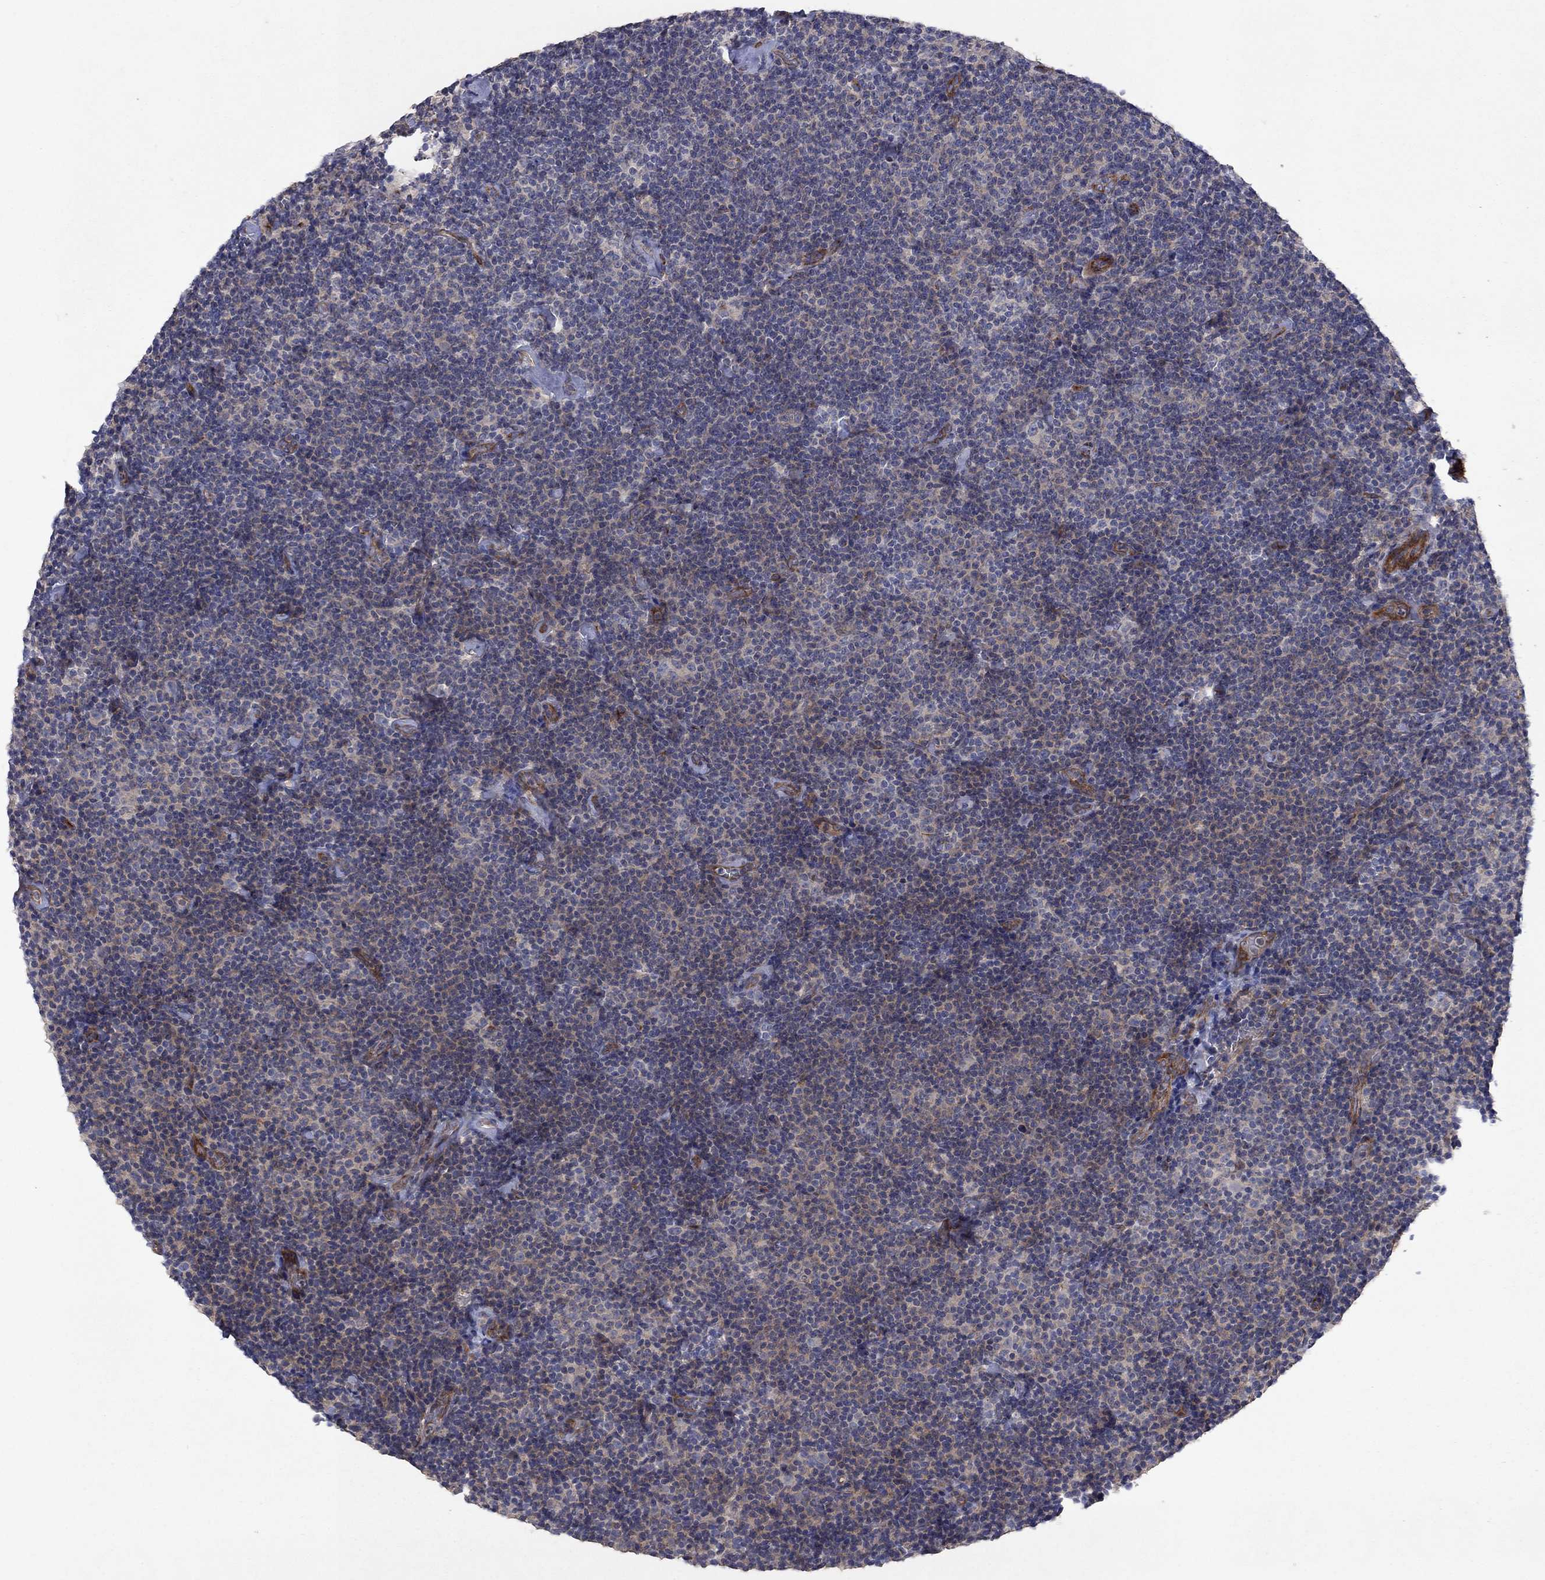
{"staining": {"intensity": "weak", "quantity": "25%-75%", "location": "cytoplasmic/membranous"}, "tissue": "lymphoma", "cell_type": "Tumor cells", "image_type": "cancer", "snomed": [{"axis": "morphology", "description": "Malignant lymphoma, non-Hodgkin's type, Low grade"}, {"axis": "topography", "description": "Lymph node"}], "caption": "The immunohistochemical stain shows weak cytoplasmic/membranous expression in tumor cells of low-grade malignant lymphoma, non-Hodgkin's type tissue. The protein is shown in brown color, while the nuclei are stained blue.", "gene": "FRG1", "patient": {"sex": "male", "age": 81}}